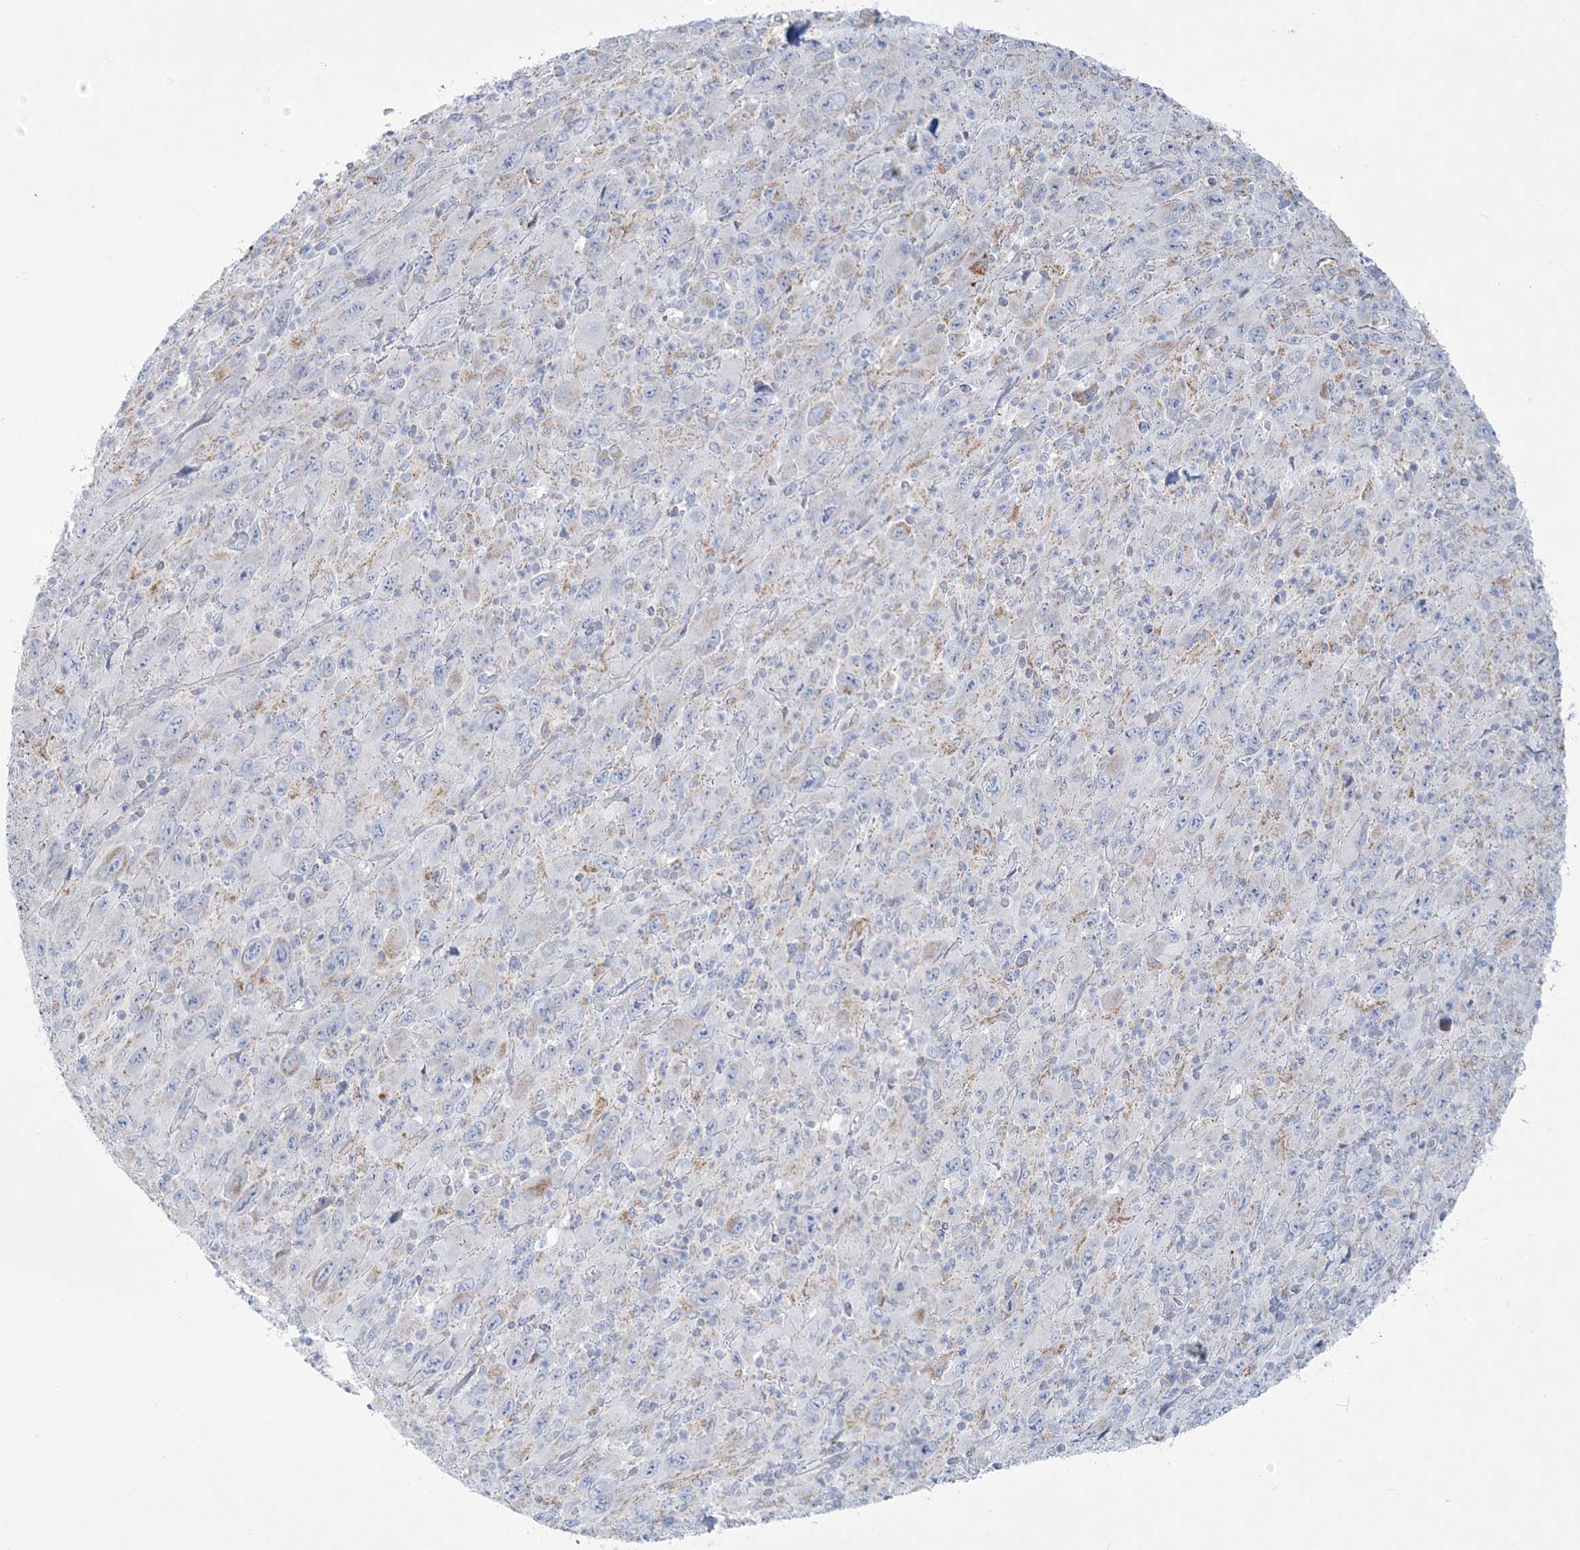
{"staining": {"intensity": "negative", "quantity": "none", "location": "none"}, "tissue": "melanoma", "cell_type": "Tumor cells", "image_type": "cancer", "snomed": [{"axis": "morphology", "description": "Malignant melanoma, Metastatic site"}, {"axis": "topography", "description": "Skin"}], "caption": "Immunohistochemical staining of melanoma displays no significant expression in tumor cells.", "gene": "TBC1D7", "patient": {"sex": "female", "age": 56}}